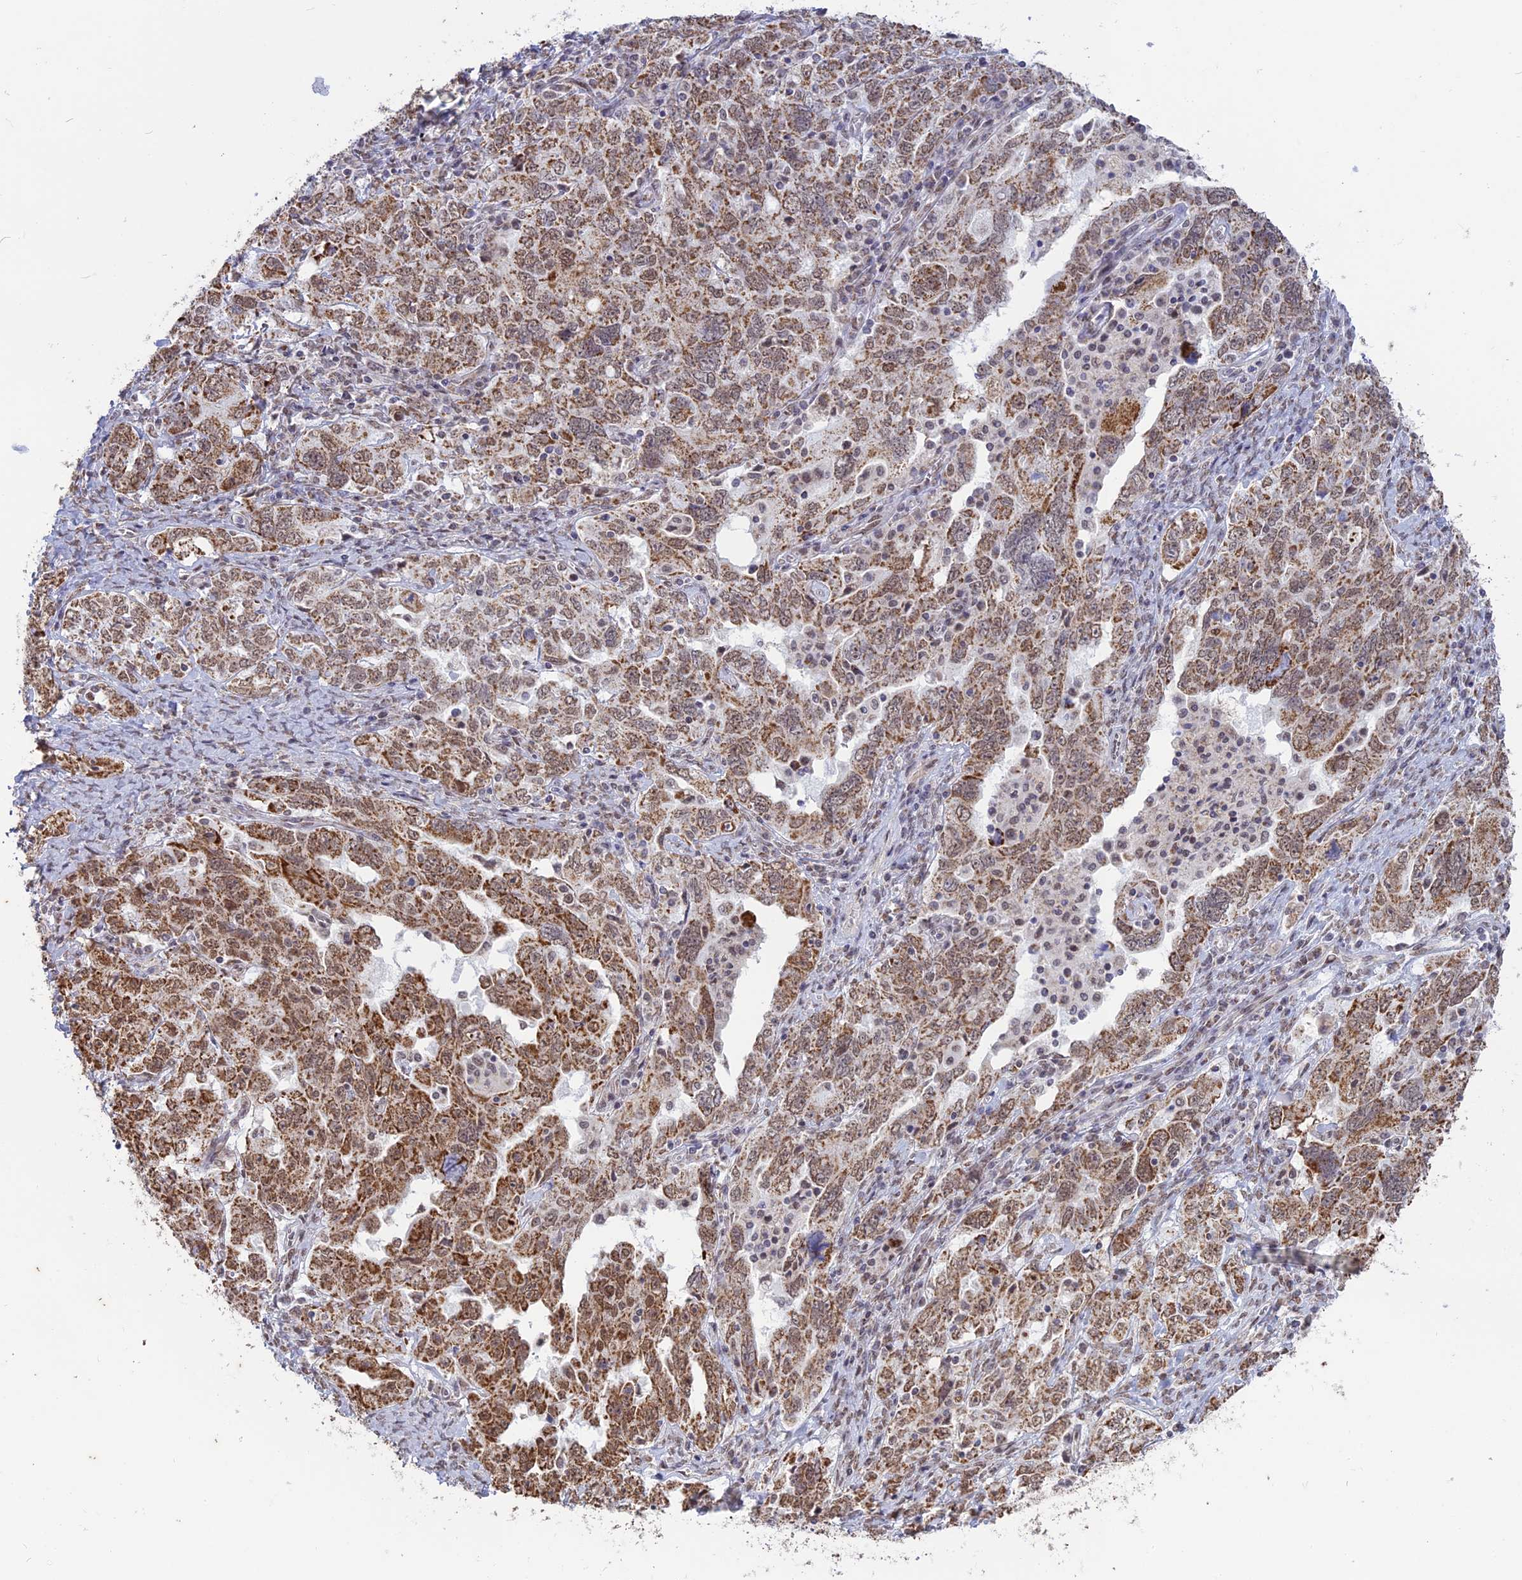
{"staining": {"intensity": "strong", "quantity": "25%-75%", "location": "cytoplasmic/membranous,nuclear"}, "tissue": "ovarian cancer", "cell_type": "Tumor cells", "image_type": "cancer", "snomed": [{"axis": "morphology", "description": "Carcinoma, endometroid"}, {"axis": "topography", "description": "Ovary"}], "caption": "Protein staining of ovarian cancer tissue reveals strong cytoplasmic/membranous and nuclear staining in about 25%-75% of tumor cells.", "gene": "ARHGAP40", "patient": {"sex": "female", "age": 62}}